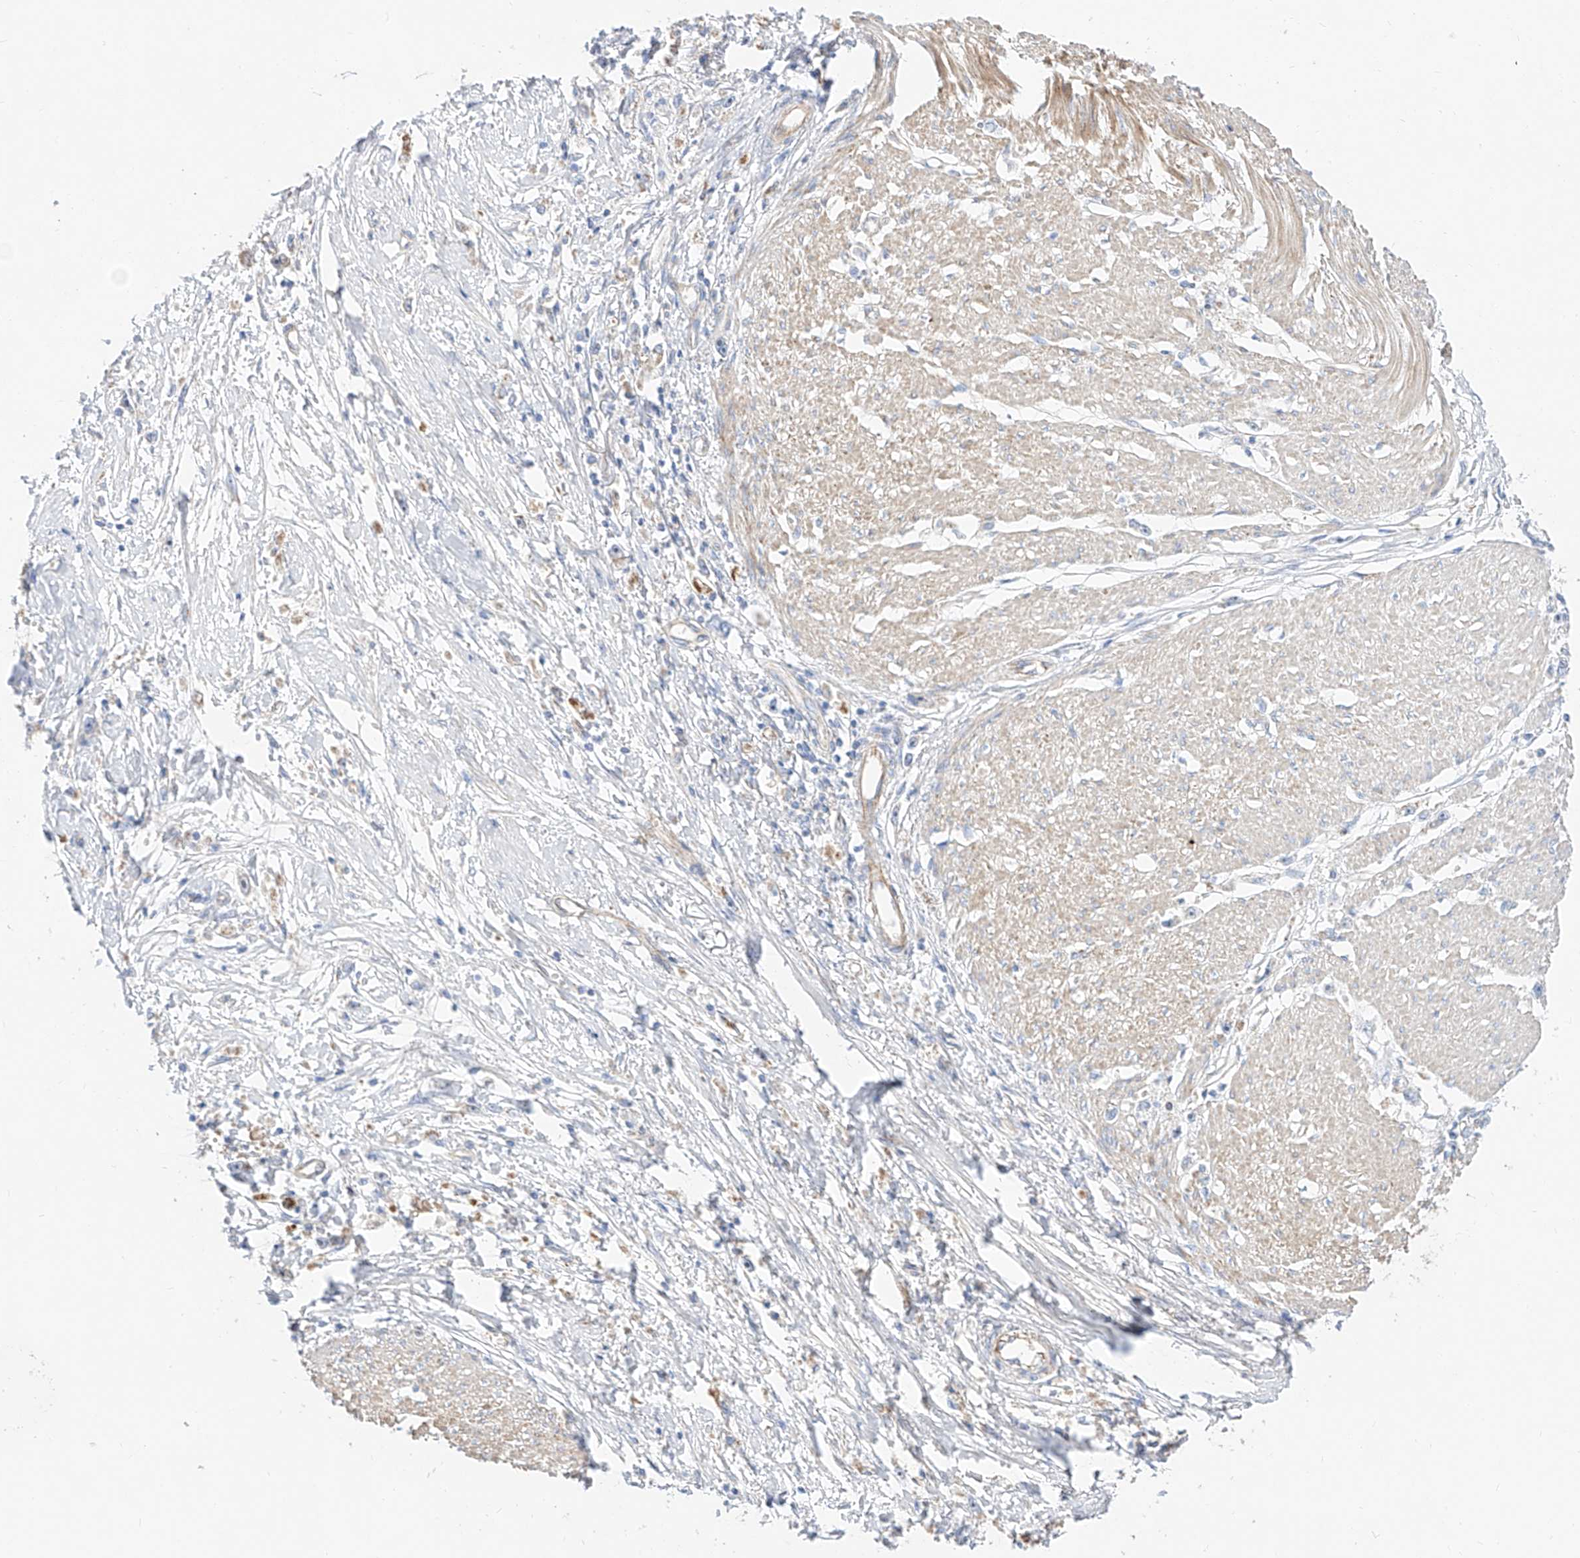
{"staining": {"intensity": "negative", "quantity": "none", "location": "none"}, "tissue": "stomach cancer", "cell_type": "Tumor cells", "image_type": "cancer", "snomed": [{"axis": "morphology", "description": "Adenocarcinoma, NOS"}, {"axis": "topography", "description": "Stomach"}], "caption": "Human stomach adenocarcinoma stained for a protein using immunohistochemistry displays no positivity in tumor cells.", "gene": "CST9", "patient": {"sex": "female", "age": 59}}